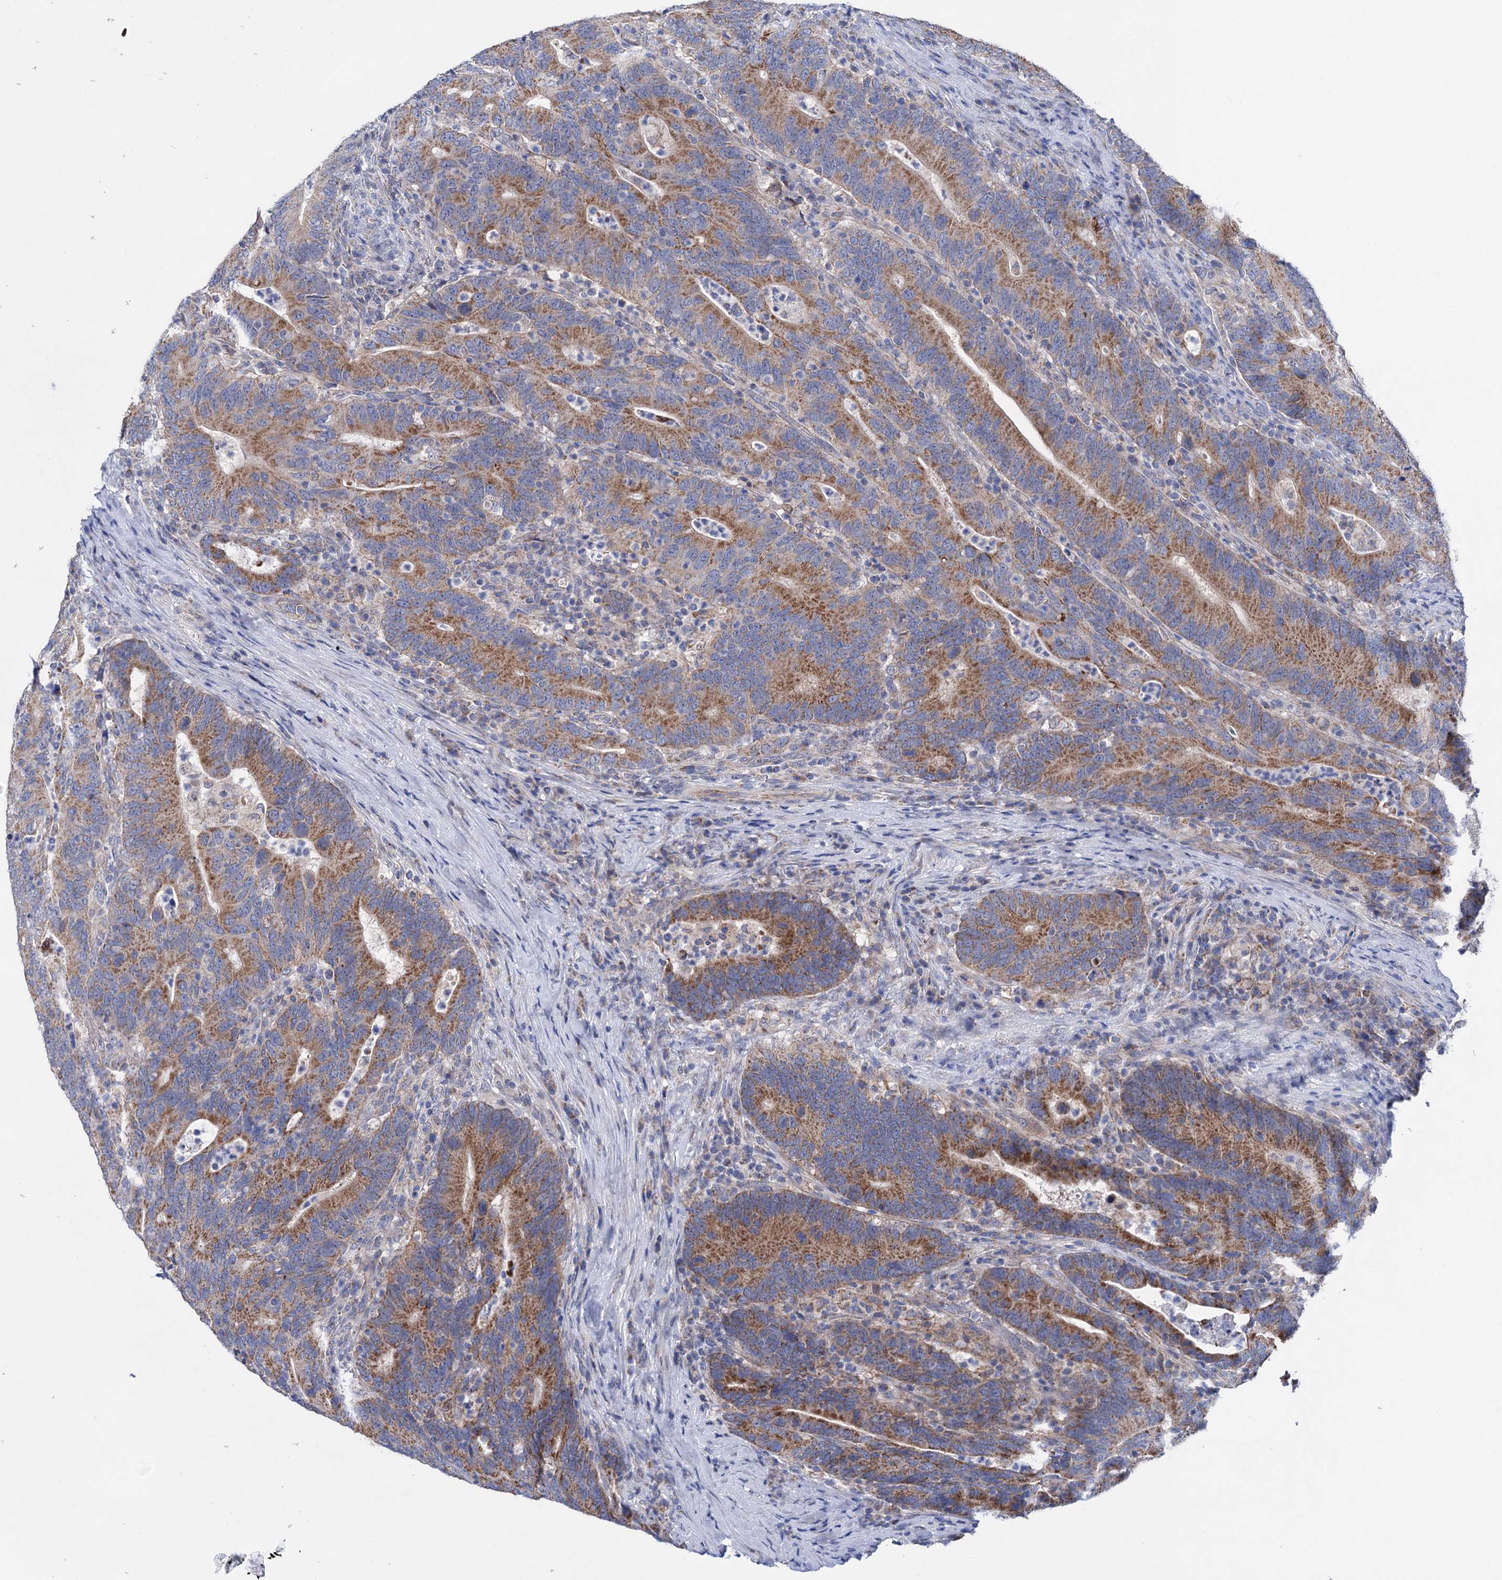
{"staining": {"intensity": "moderate", "quantity": ">75%", "location": "cytoplasmic/membranous"}, "tissue": "colorectal cancer", "cell_type": "Tumor cells", "image_type": "cancer", "snomed": [{"axis": "morphology", "description": "Adenocarcinoma, NOS"}, {"axis": "topography", "description": "Colon"}], "caption": "Human adenocarcinoma (colorectal) stained with a protein marker displays moderate staining in tumor cells.", "gene": "SUCLA2", "patient": {"sex": "female", "age": 66}}